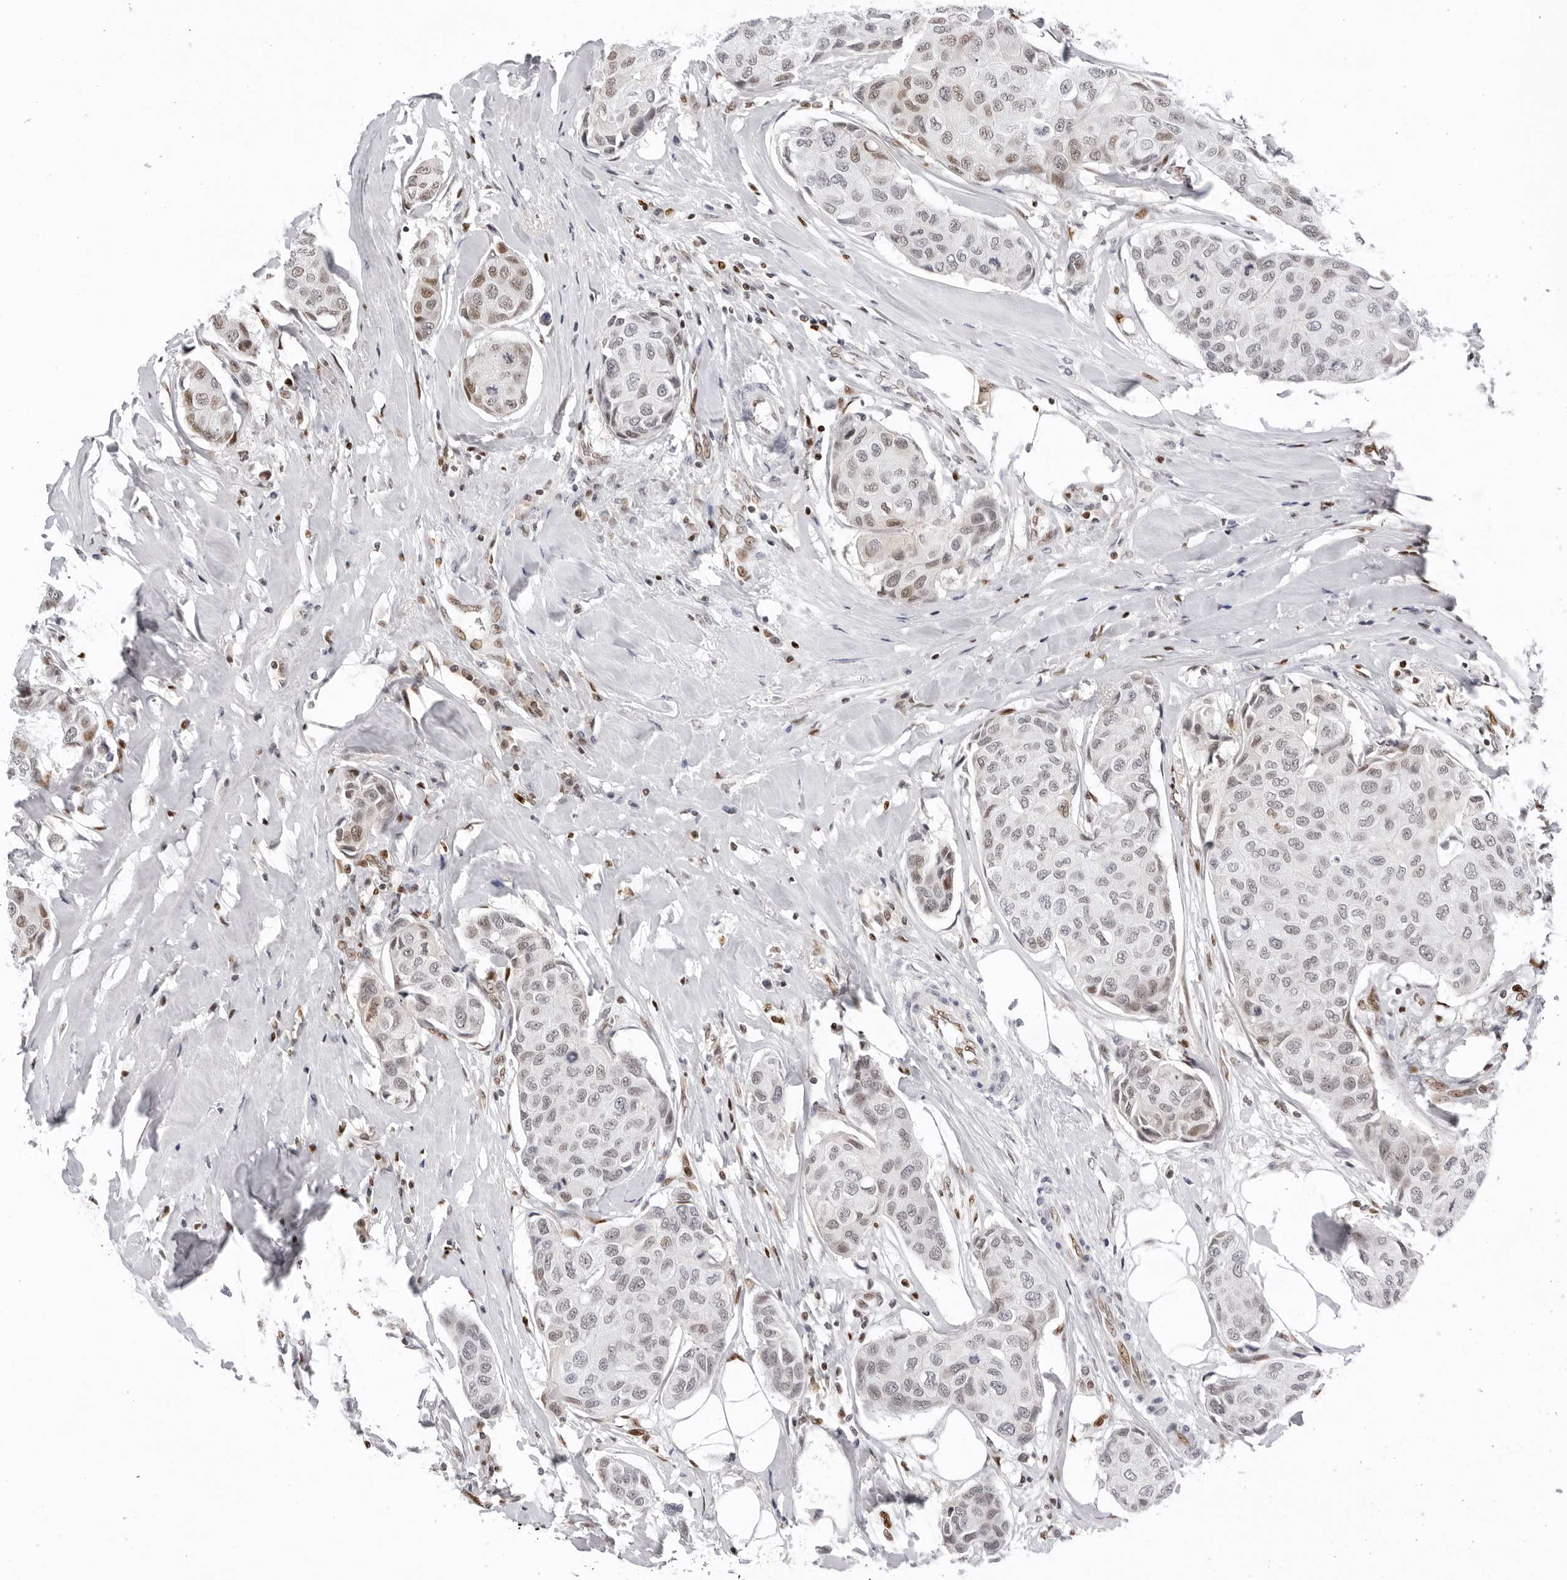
{"staining": {"intensity": "weak", "quantity": "<25%", "location": "nuclear"}, "tissue": "breast cancer", "cell_type": "Tumor cells", "image_type": "cancer", "snomed": [{"axis": "morphology", "description": "Duct carcinoma"}, {"axis": "topography", "description": "Breast"}], "caption": "Tumor cells show no significant protein expression in invasive ductal carcinoma (breast).", "gene": "OGG1", "patient": {"sex": "female", "age": 80}}